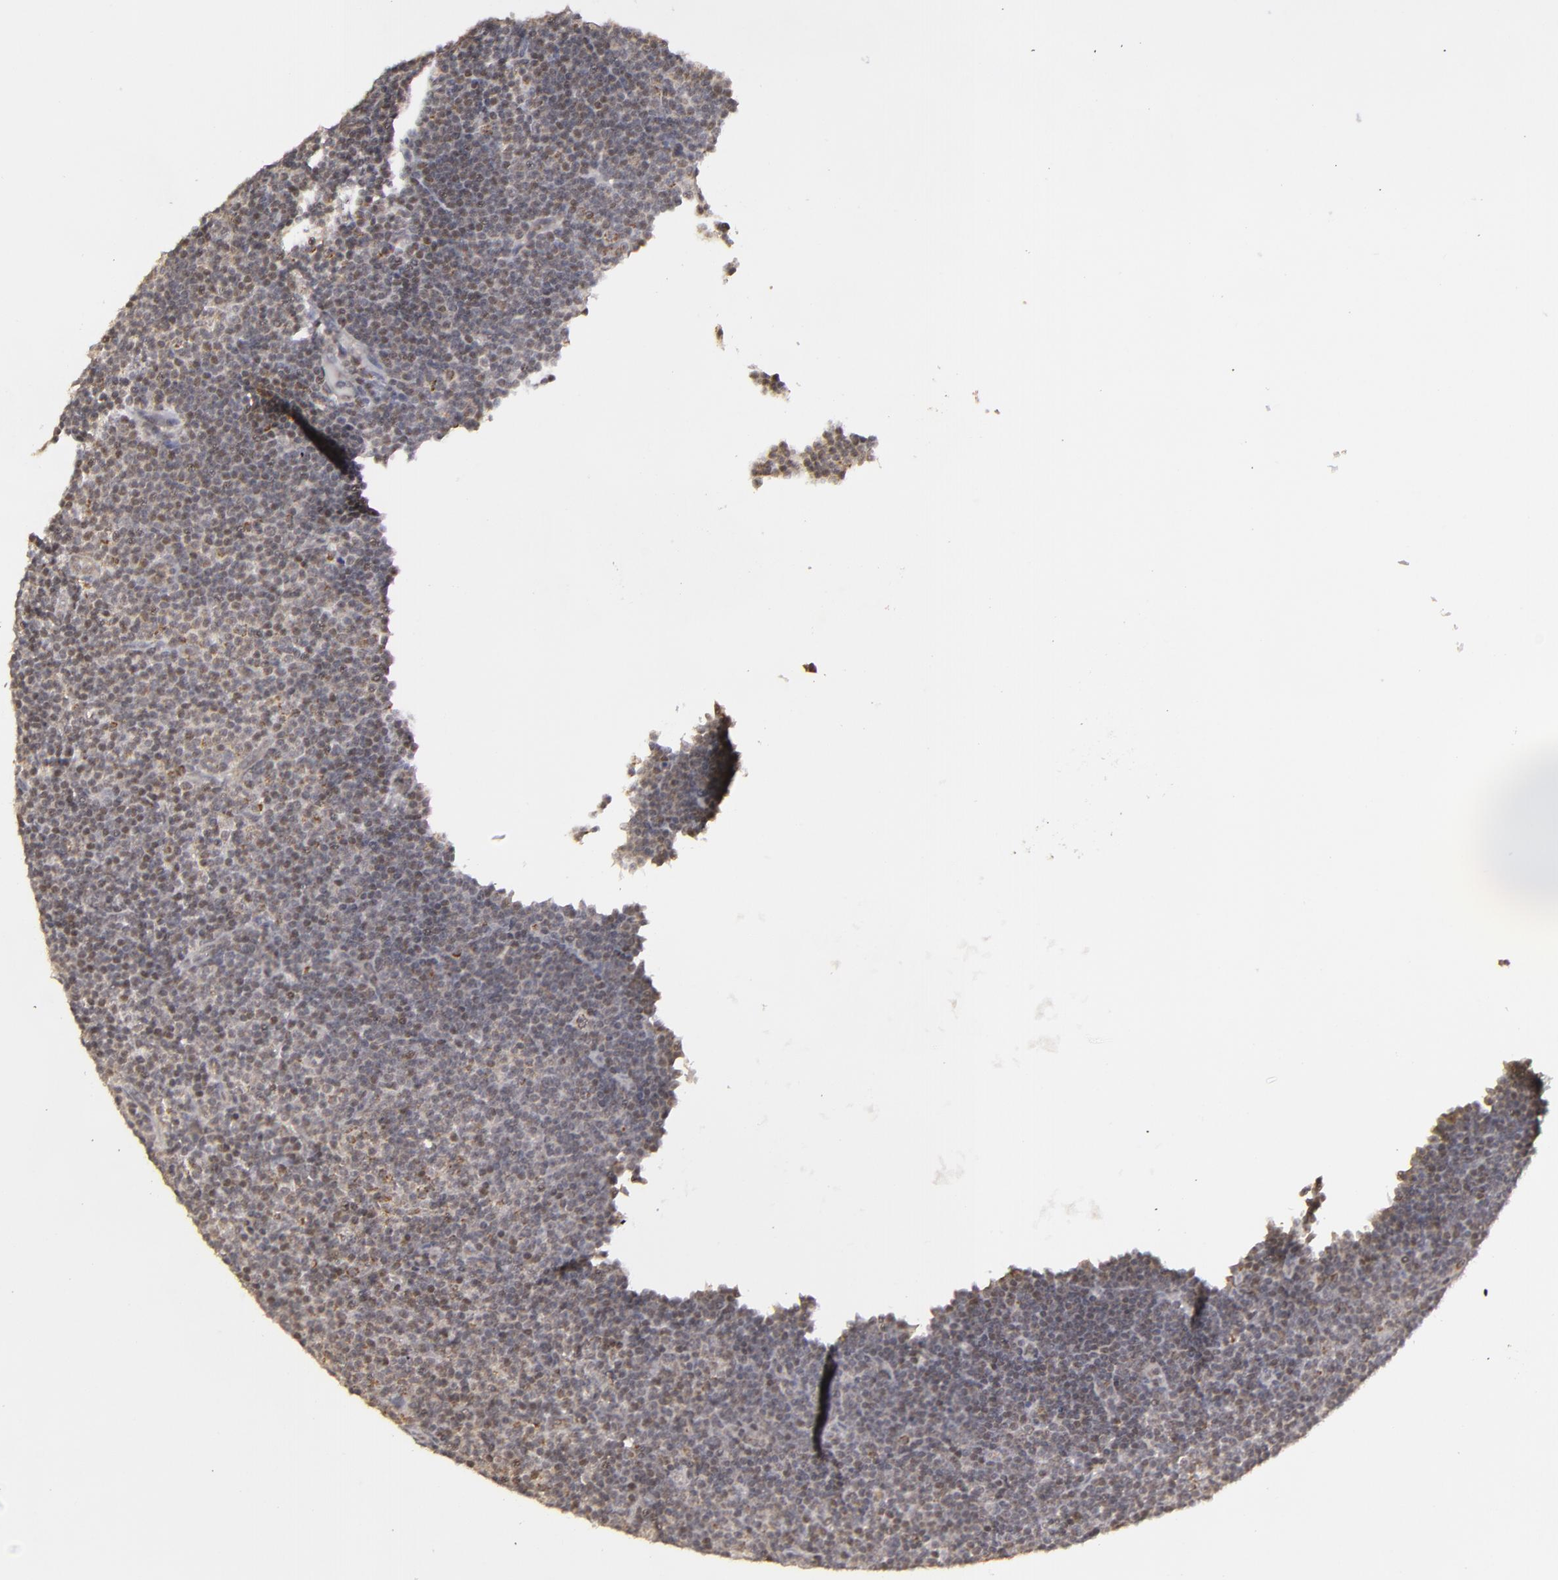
{"staining": {"intensity": "weak", "quantity": "<25%", "location": "nuclear"}, "tissue": "lymphoma", "cell_type": "Tumor cells", "image_type": "cancer", "snomed": [{"axis": "morphology", "description": "Malignant lymphoma, non-Hodgkin's type, Low grade"}, {"axis": "topography", "description": "Lymph node"}], "caption": "Immunohistochemical staining of malignant lymphoma, non-Hodgkin's type (low-grade) demonstrates no significant positivity in tumor cells. (DAB immunohistochemistry visualized using brightfield microscopy, high magnification).", "gene": "MXD1", "patient": {"sex": "male", "age": 57}}